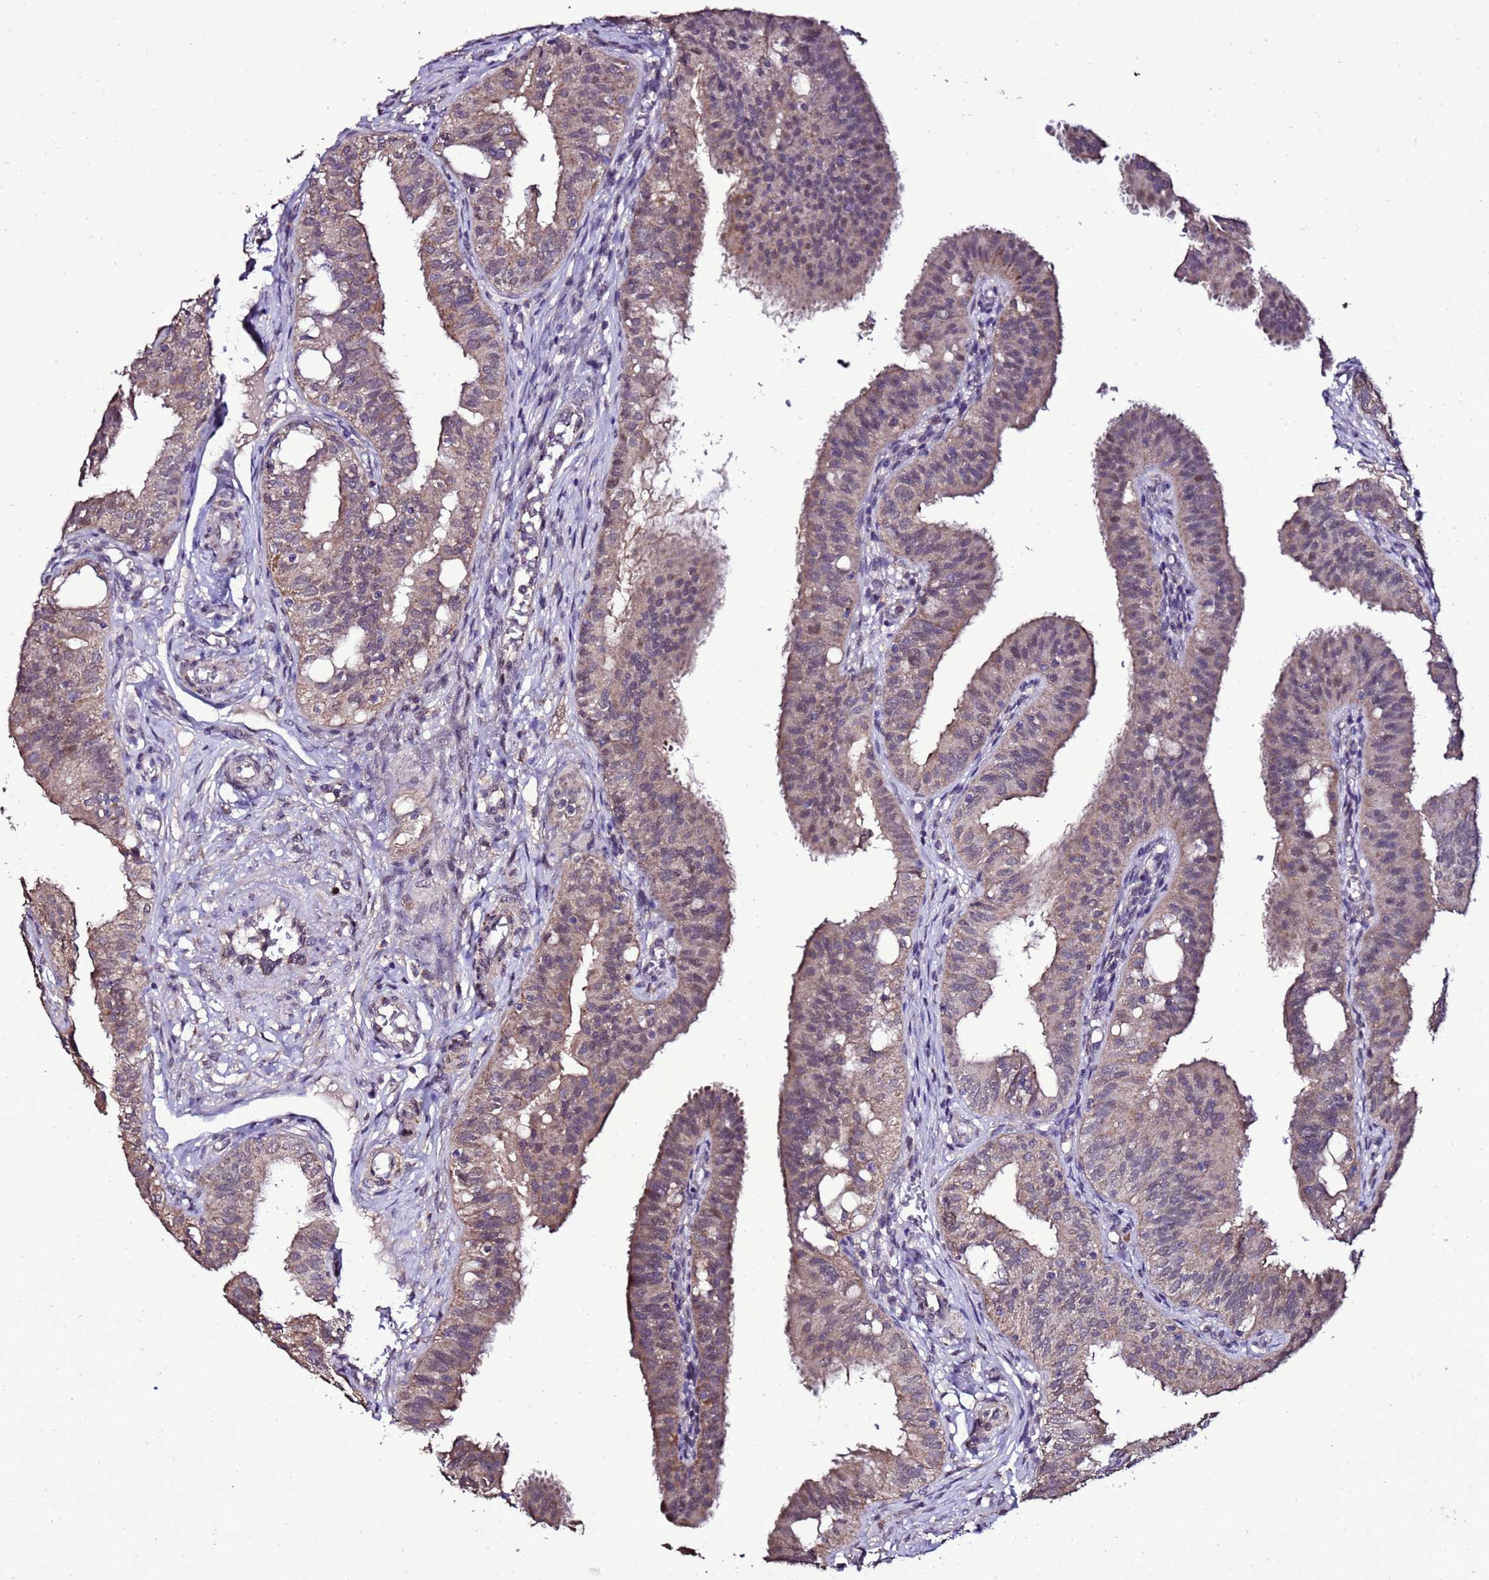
{"staining": {"intensity": "moderate", "quantity": "25%-75%", "location": "cytoplasmic/membranous"}, "tissue": "fallopian tube", "cell_type": "Glandular cells", "image_type": "normal", "snomed": [{"axis": "morphology", "description": "Normal tissue, NOS"}, {"axis": "topography", "description": "Fallopian tube"}, {"axis": "topography", "description": "Ovary"}], "caption": "The image demonstrates immunohistochemical staining of unremarkable fallopian tube. There is moderate cytoplasmic/membranous staining is identified in about 25%-75% of glandular cells. (DAB IHC with brightfield microscopy, high magnification).", "gene": "ZNF329", "patient": {"sex": "female", "age": 42}}